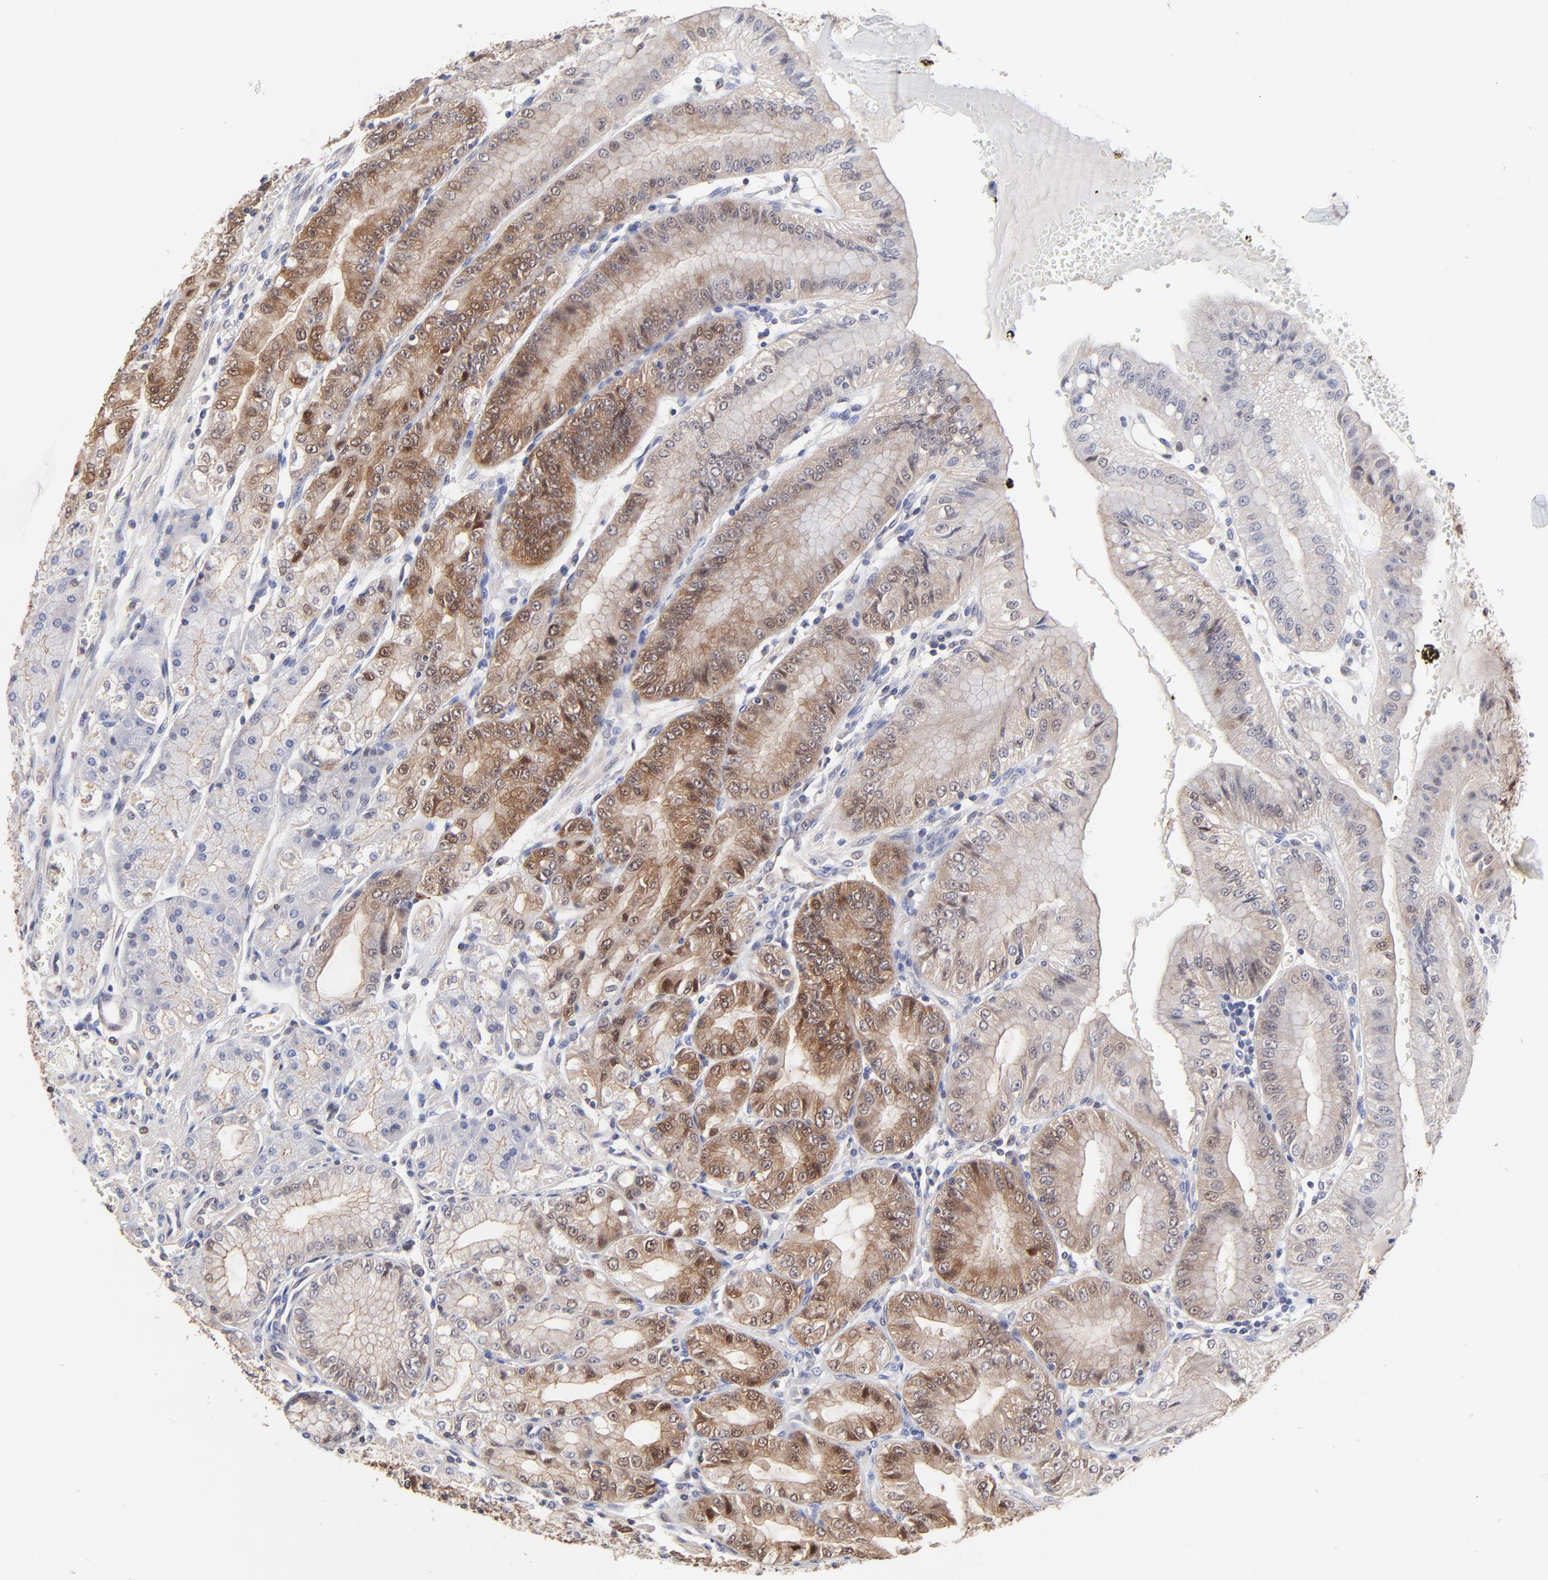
{"staining": {"intensity": "moderate", "quantity": "25%-75%", "location": "cytoplasmic/membranous,nuclear"}, "tissue": "stomach", "cell_type": "Glandular cells", "image_type": "normal", "snomed": [{"axis": "morphology", "description": "Normal tissue, NOS"}, {"axis": "topography", "description": "Stomach, lower"}], "caption": "Stomach stained with a brown dye exhibits moderate cytoplasmic/membranous,nuclear positive staining in about 25%-75% of glandular cells.", "gene": "DCTPP1", "patient": {"sex": "male", "age": 71}}